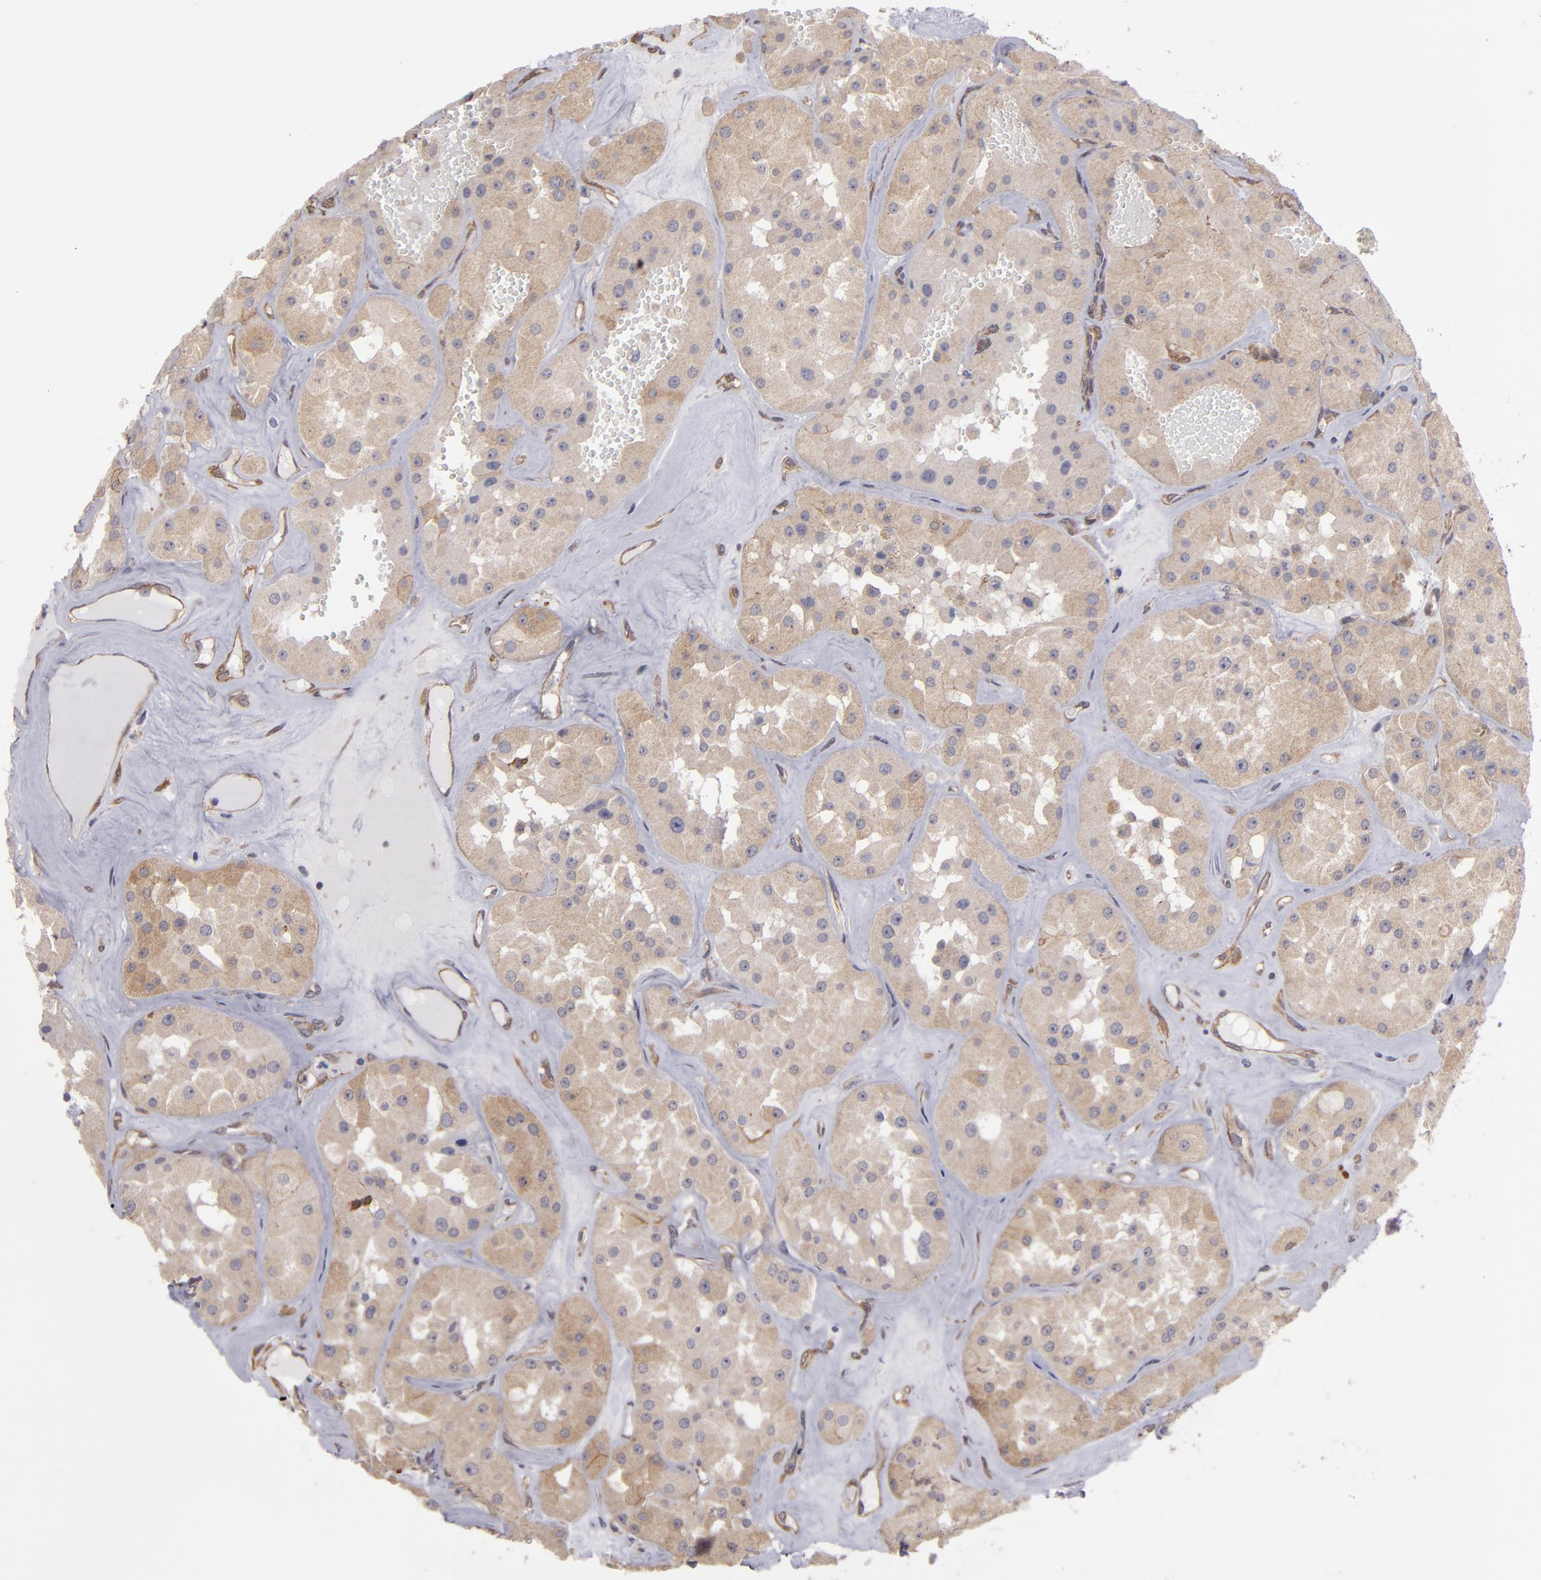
{"staining": {"intensity": "moderate", "quantity": ">75%", "location": "cytoplasmic/membranous"}, "tissue": "renal cancer", "cell_type": "Tumor cells", "image_type": "cancer", "snomed": [{"axis": "morphology", "description": "Adenocarcinoma, uncertain malignant potential"}, {"axis": "topography", "description": "Kidney"}], "caption": "IHC image of neoplastic tissue: renal cancer stained using immunohistochemistry (IHC) exhibits medium levels of moderate protein expression localized specifically in the cytoplasmic/membranous of tumor cells, appearing as a cytoplasmic/membranous brown color.", "gene": "NDRG2", "patient": {"sex": "male", "age": 63}}